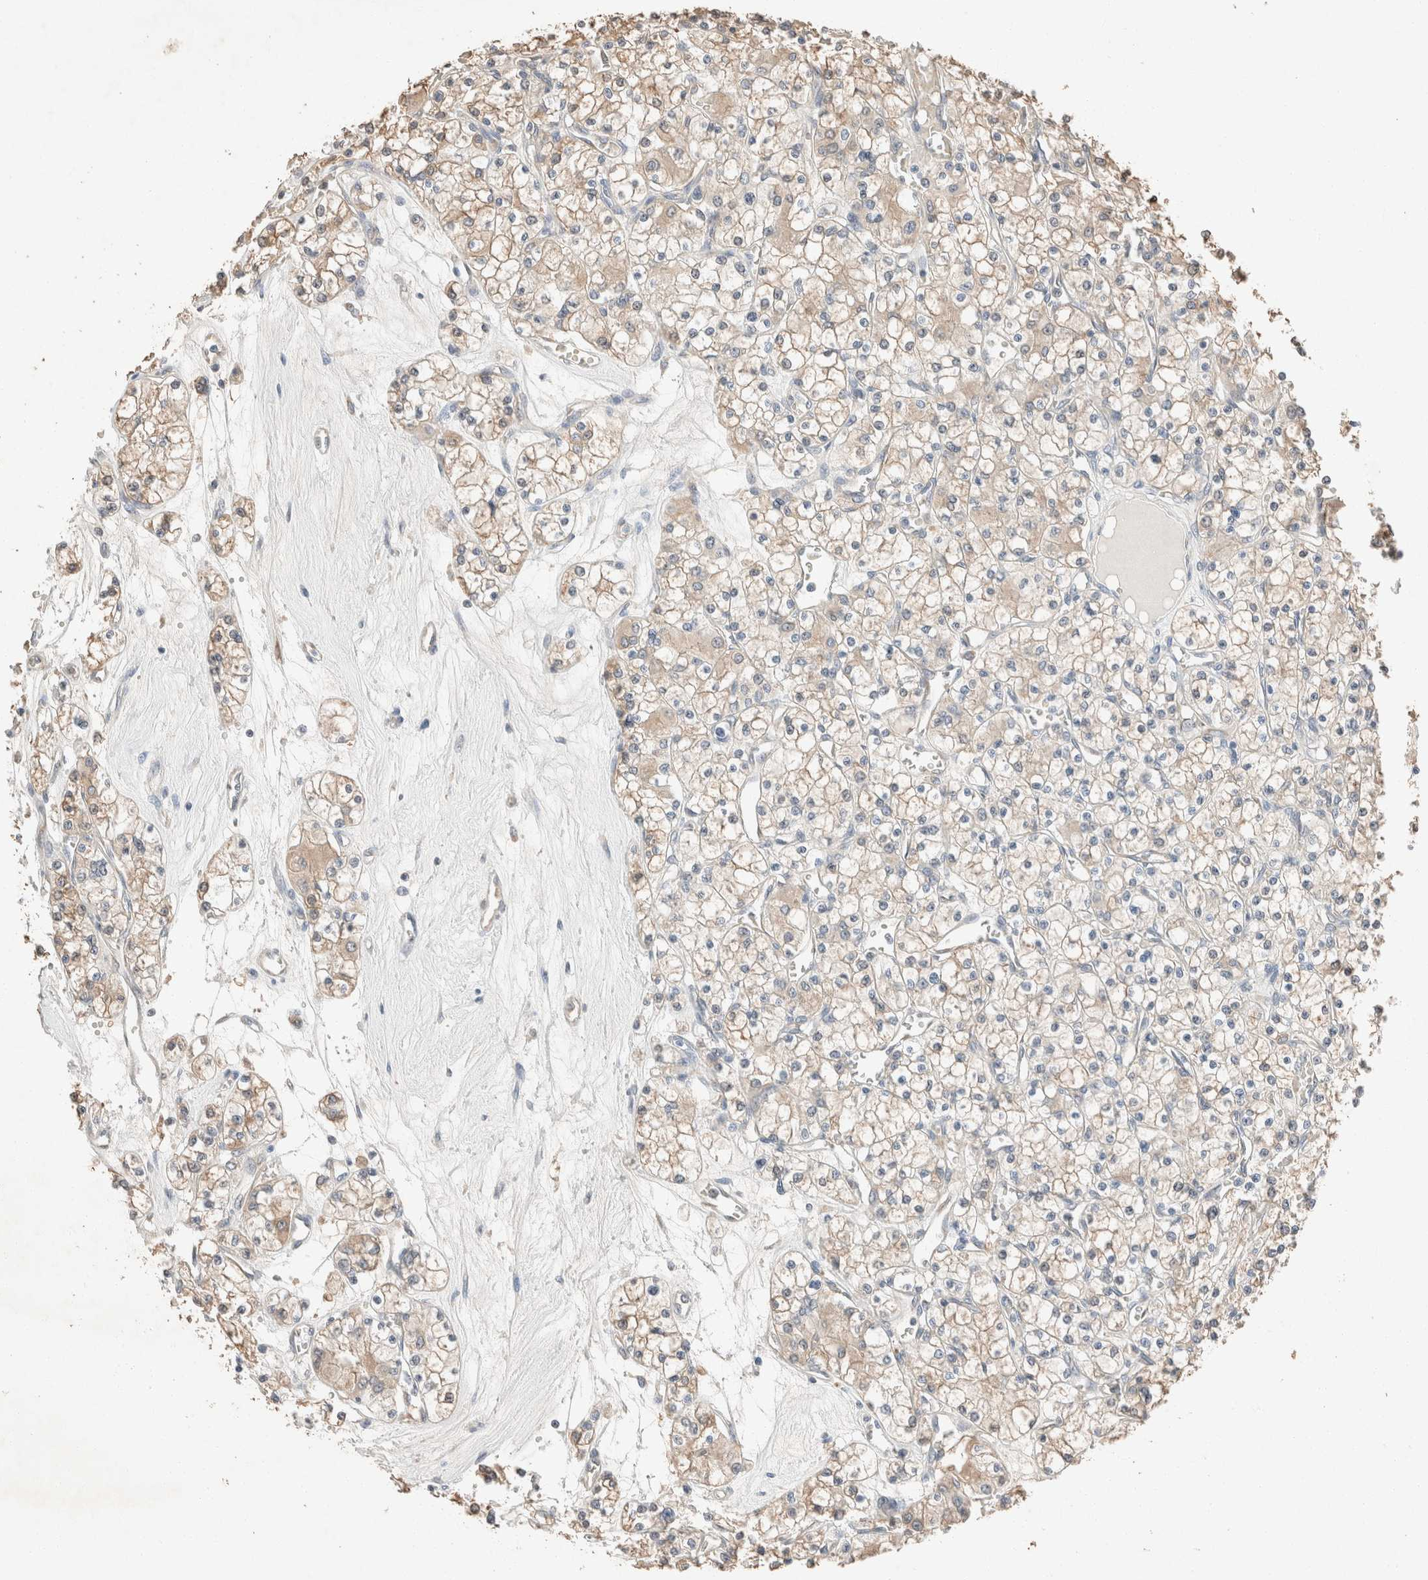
{"staining": {"intensity": "weak", "quantity": "<25%", "location": "cytoplasmic/membranous"}, "tissue": "renal cancer", "cell_type": "Tumor cells", "image_type": "cancer", "snomed": [{"axis": "morphology", "description": "Adenocarcinoma, NOS"}, {"axis": "topography", "description": "Kidney"}], "caption": "A high-resolution histopathology image shows IHC staining of adenocarcinoma (renal), which displays no significant positivity in tumor cells.", "gene": "TUBD1", "patient": {"sex": "female", "age": 59}}